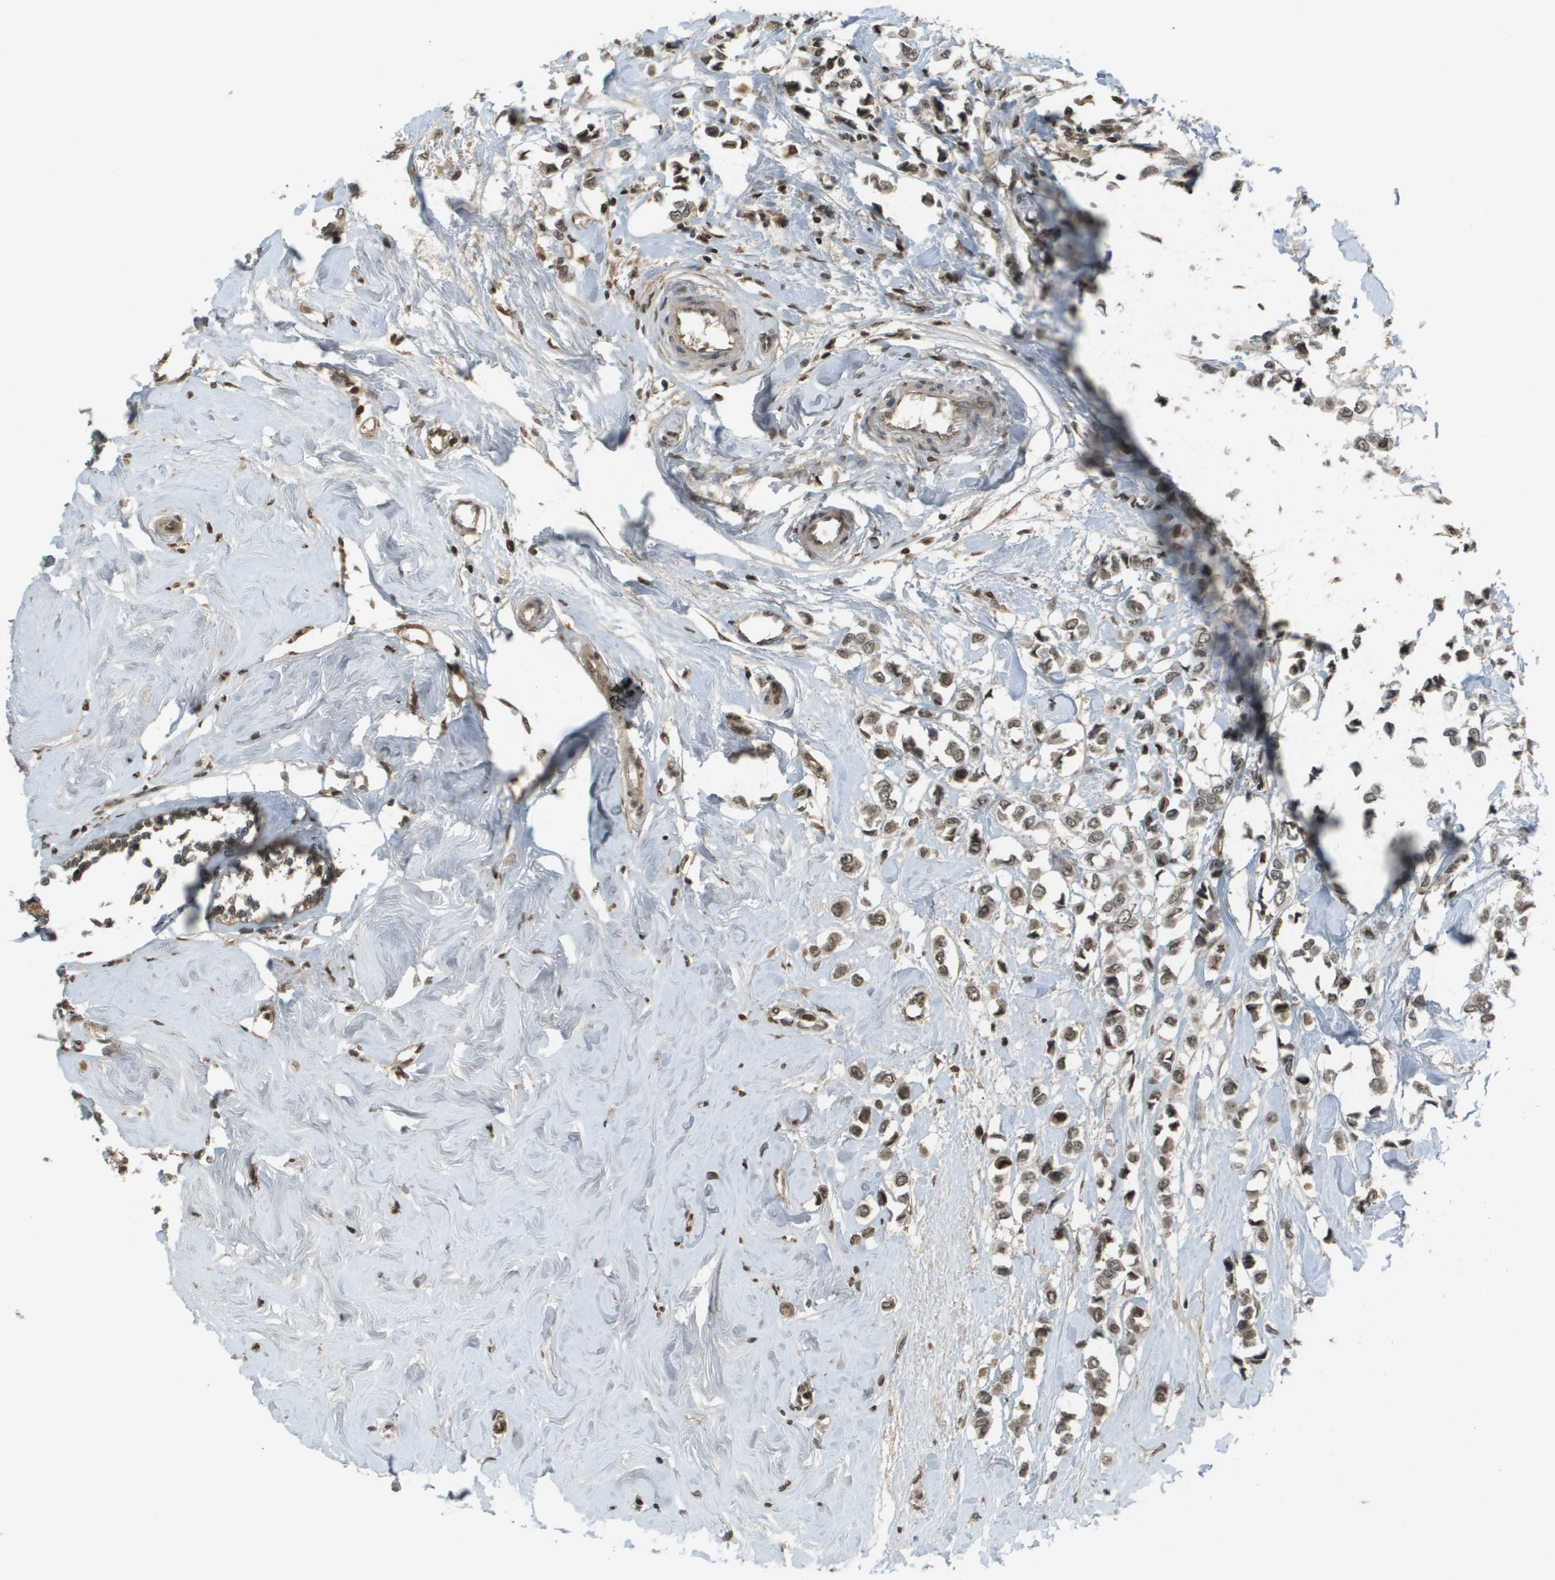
{"staining": {"intensity": "moderate", "quantity": "25%-75%", "location": "nuclear"}, "tissue": "breast cancer", "cell_type": "Tumor cells", "image_type": "cancer", "snomed": [{"axis": "morphology", "description": "Lobular carcinoma"}, {"axis": "topography", "description": "Breast"}], "caption": "Immunohistochemistry (IHC) of human breast cancer (lobular carcinoma) displays medium levels of moderate nuclear positivity in about 25%-75% of tumor cells. (DAB IHC, brown staining for protein, blue staining for nuclei).", "gene": "NDRG2", "patient": {"sex": "female", "age": 51}}